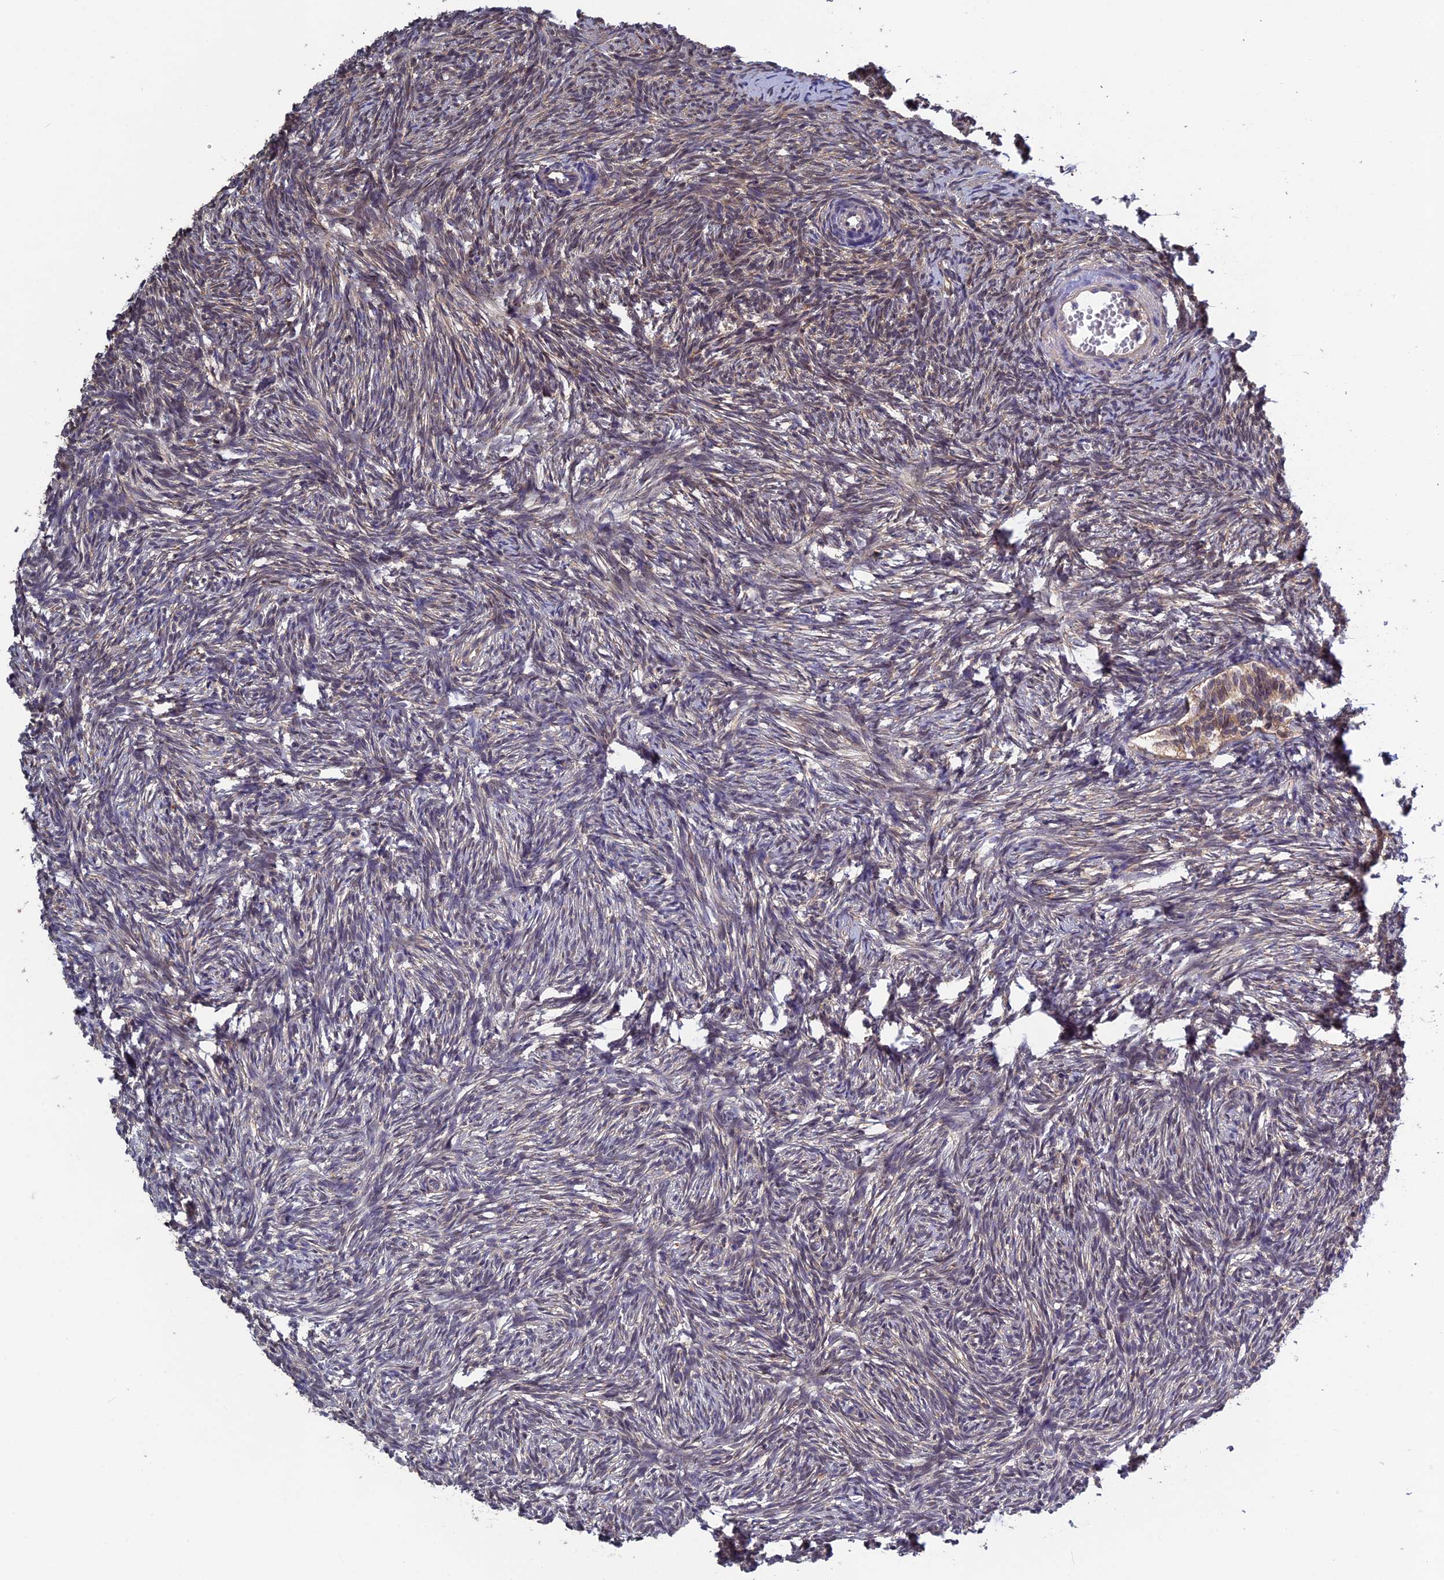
{"staining": {"intensity": "negative", "quantity": "none", "location": "none"}, "tissue": "ovary", "cell_type": "Ovarian stroma cells", "image_type": "normal", "snomed": [{"axis": "morphology", "description": "Normal tissue, NOS"}, {"axis": "topography", "description": "Ovary"}], "caption": "Immunohistochemistry (IHC) histopathology image of benign ovary: ovary stained with DAB displays no significant protein expression in ovarian stroma cells. (DAB IHC visualized using brightfield microscopy, high magnification).", "gene": "LCMT1", "patient": {"sex": "female", "age": 51}}